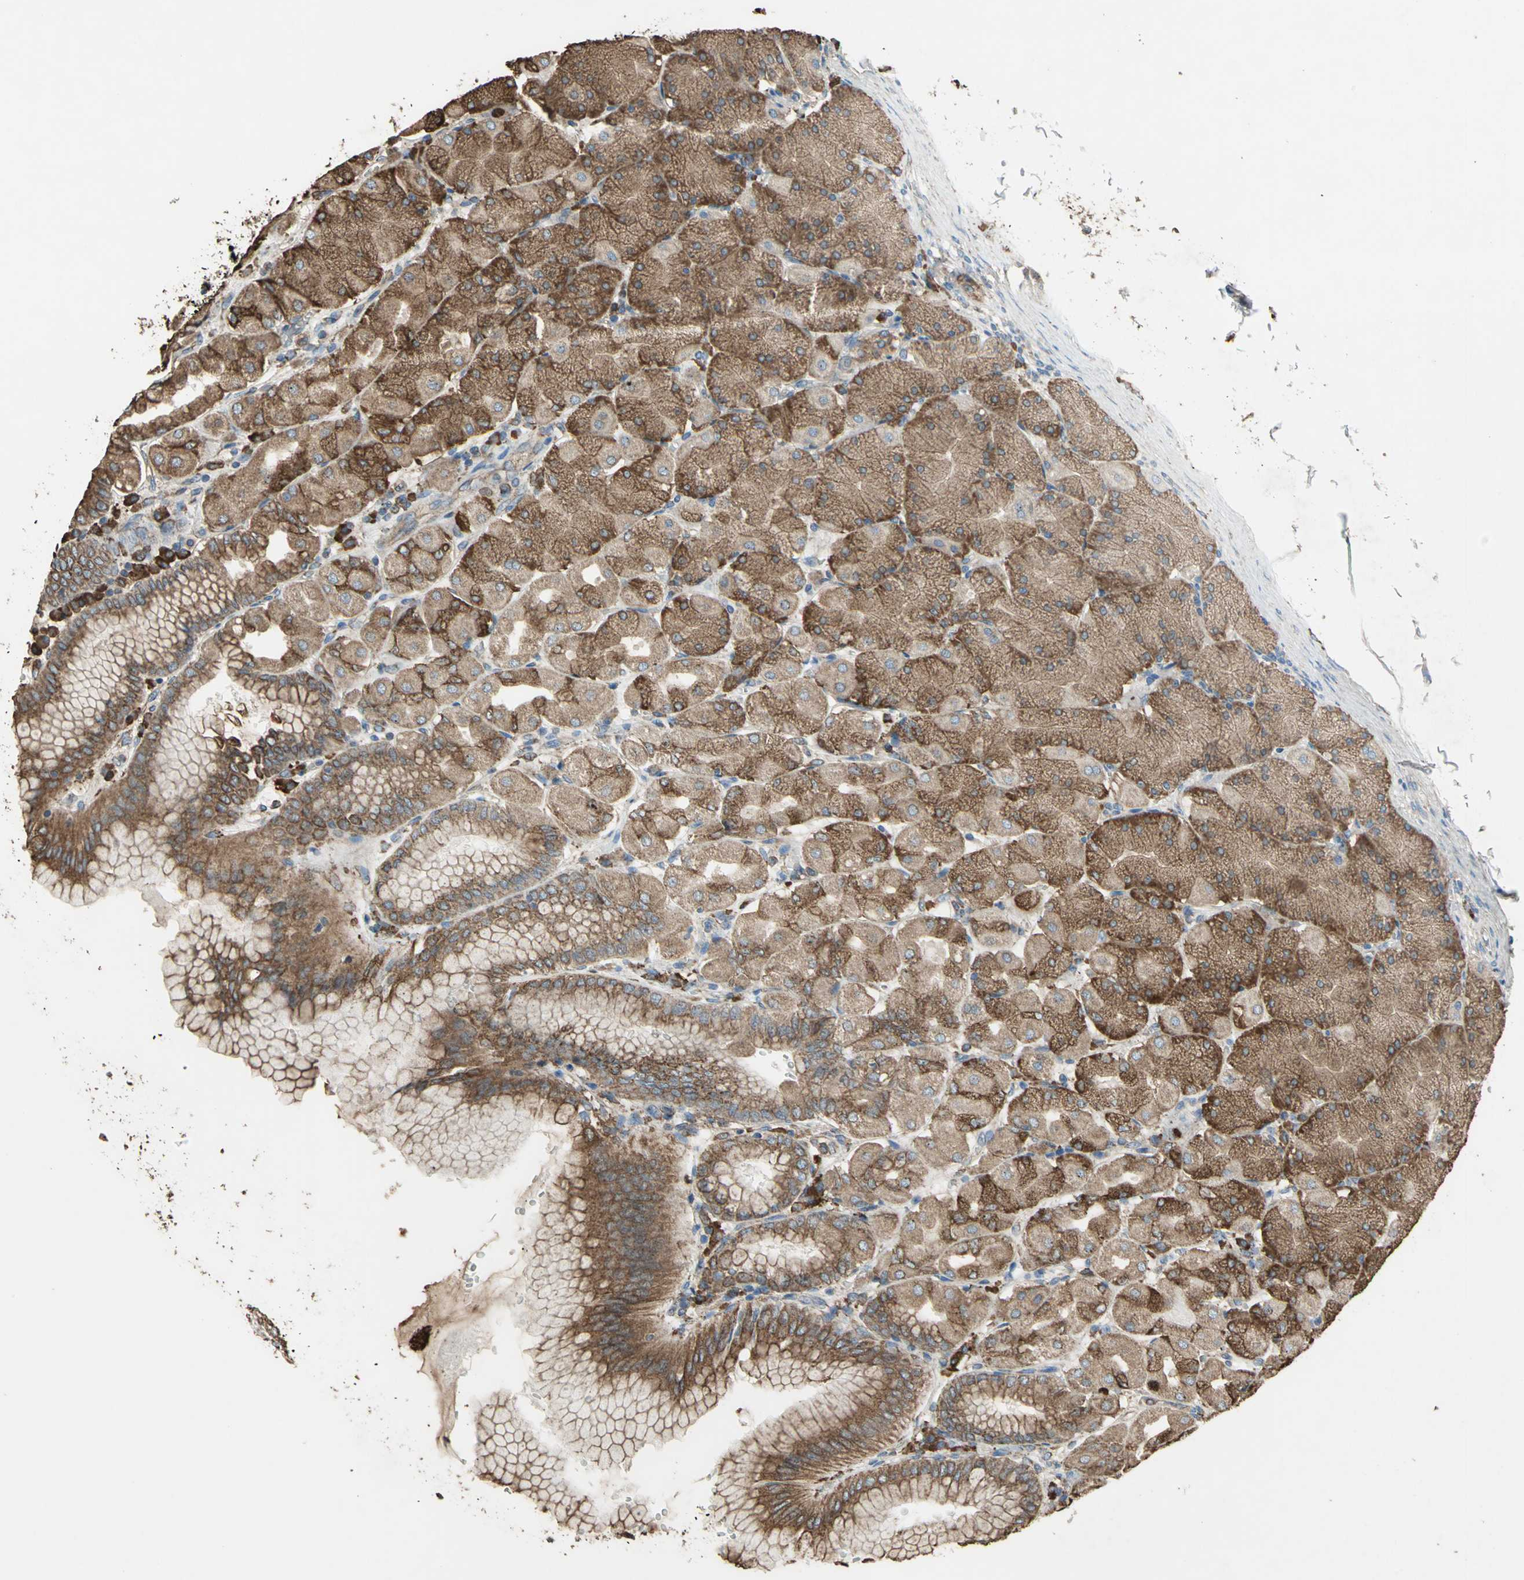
{"staining": {"intensity": "strong", "quantity": ">75%", "location": "cytoplasmic/membranous"}, "tissue": "stomach", "cell_type": "Glandular cells", "image_type": "normal", "snomed": [{"axis": "morphology", "description": "Normal tissue, NOS"}, {"axis": "topography", "description": "Stomach, upper"}], "caption": "Glandular cells demonstrate strong cytoplasmic/membranous staining in about >75% of cells in unremarkable stomach. (Stains: DAB in brown, nuclei in blue, Microscopy: brightfield microscopy at high magnification).", "gene": "GPANK1", "patient": {"sex": "female", "age": 56}}